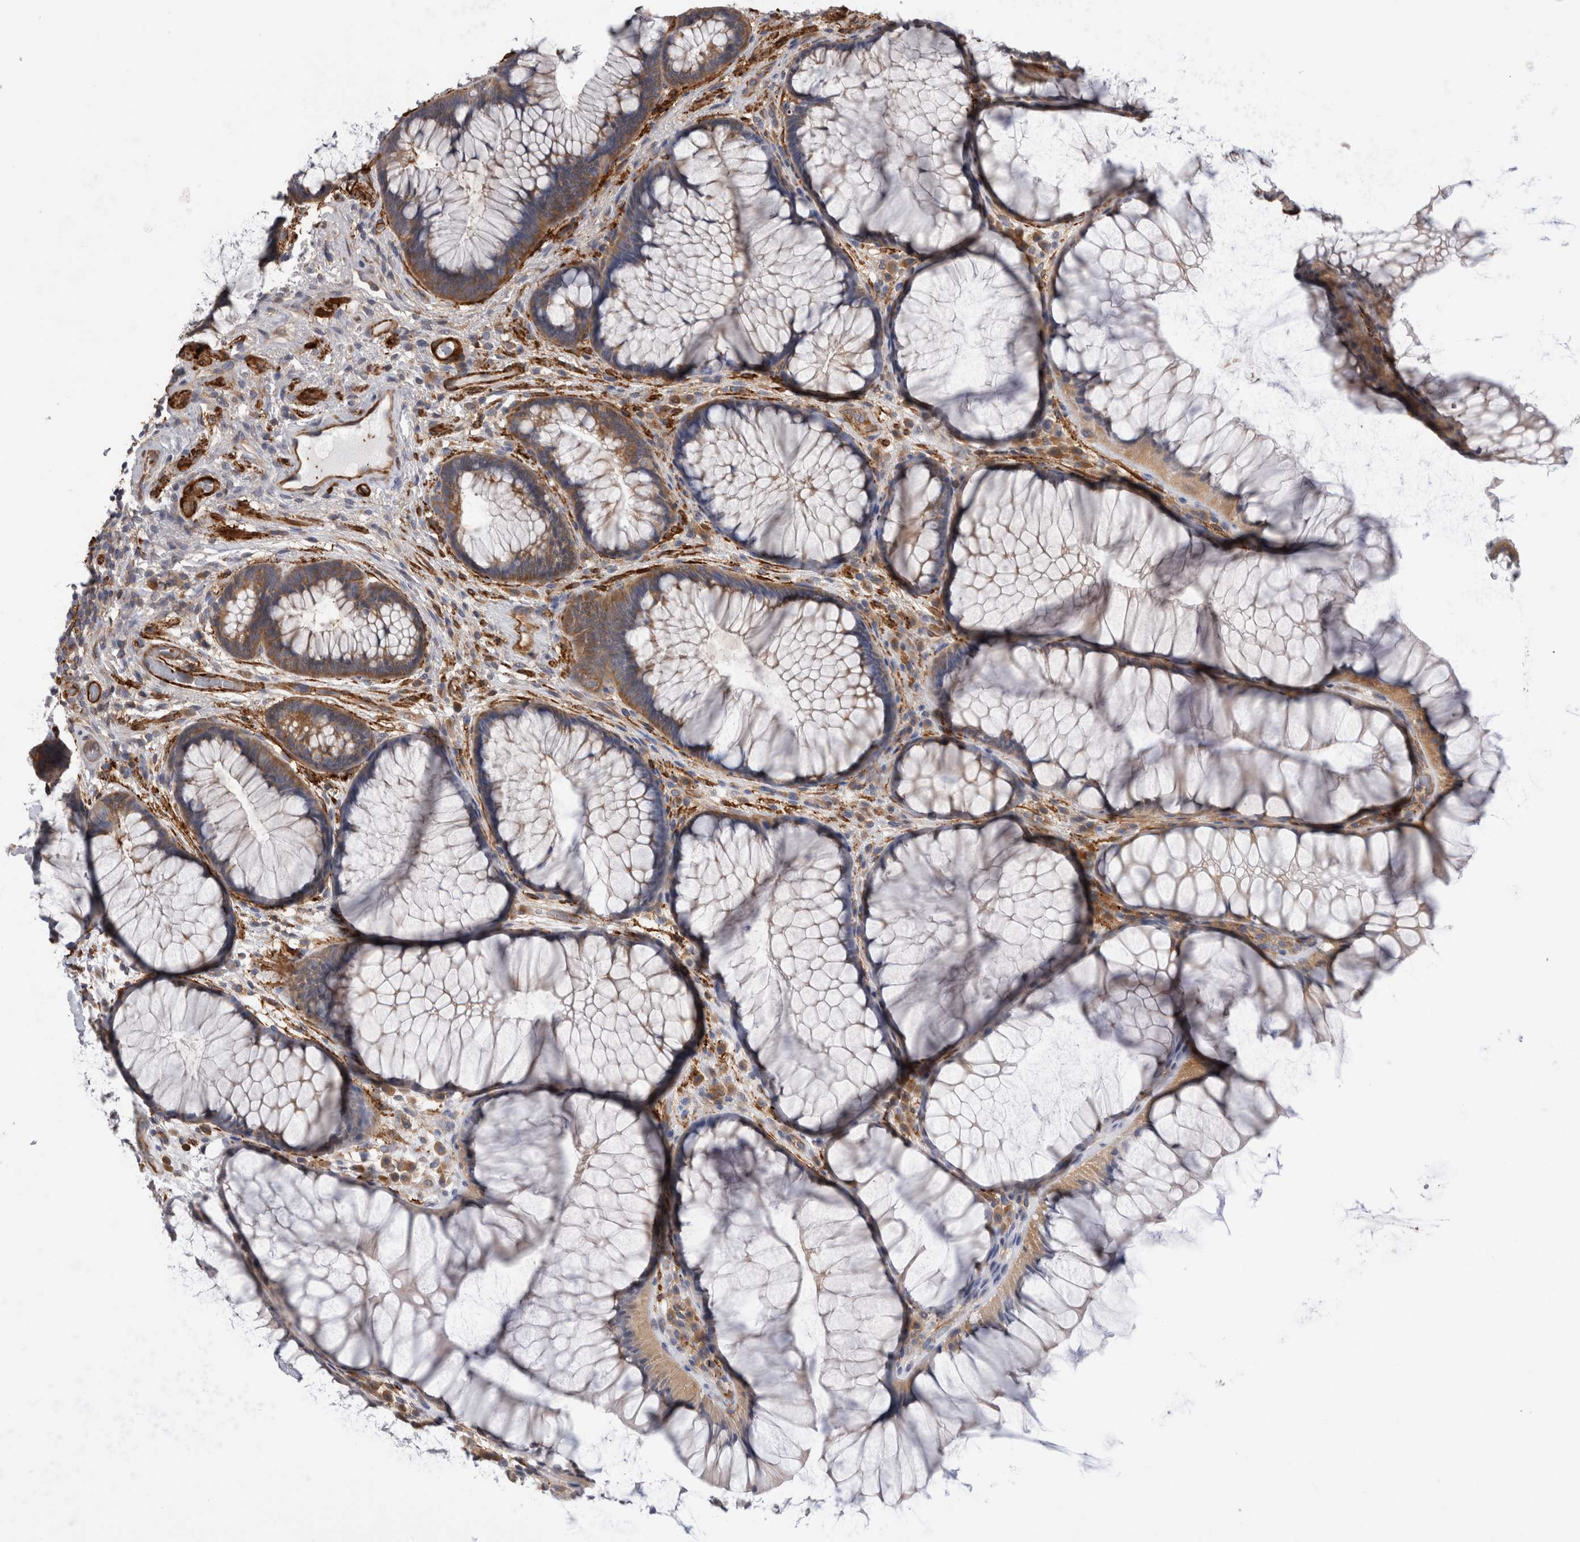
{"staining": {"intensity": "moderate", "quantity": ">75%", "location": "cytoplasmic/membranous"}, "tissue": "rectum", "cell_type": "Glandular cells", "image_type": "normal", "snomed": [{"axis": "morphology", "description": "Normal tissue, NOS"}, {"axis": "topography", "description": "Rectum"}], "caption": "This histopathology image shows immunohistochemistry (IHC) staining of benign human rectum, with medium moderate cytoplasmic/membranous expression in approximately >75% of glandular cells.", "gene": "EPRS1", "patient": {"sex": "male", "age": 51}}